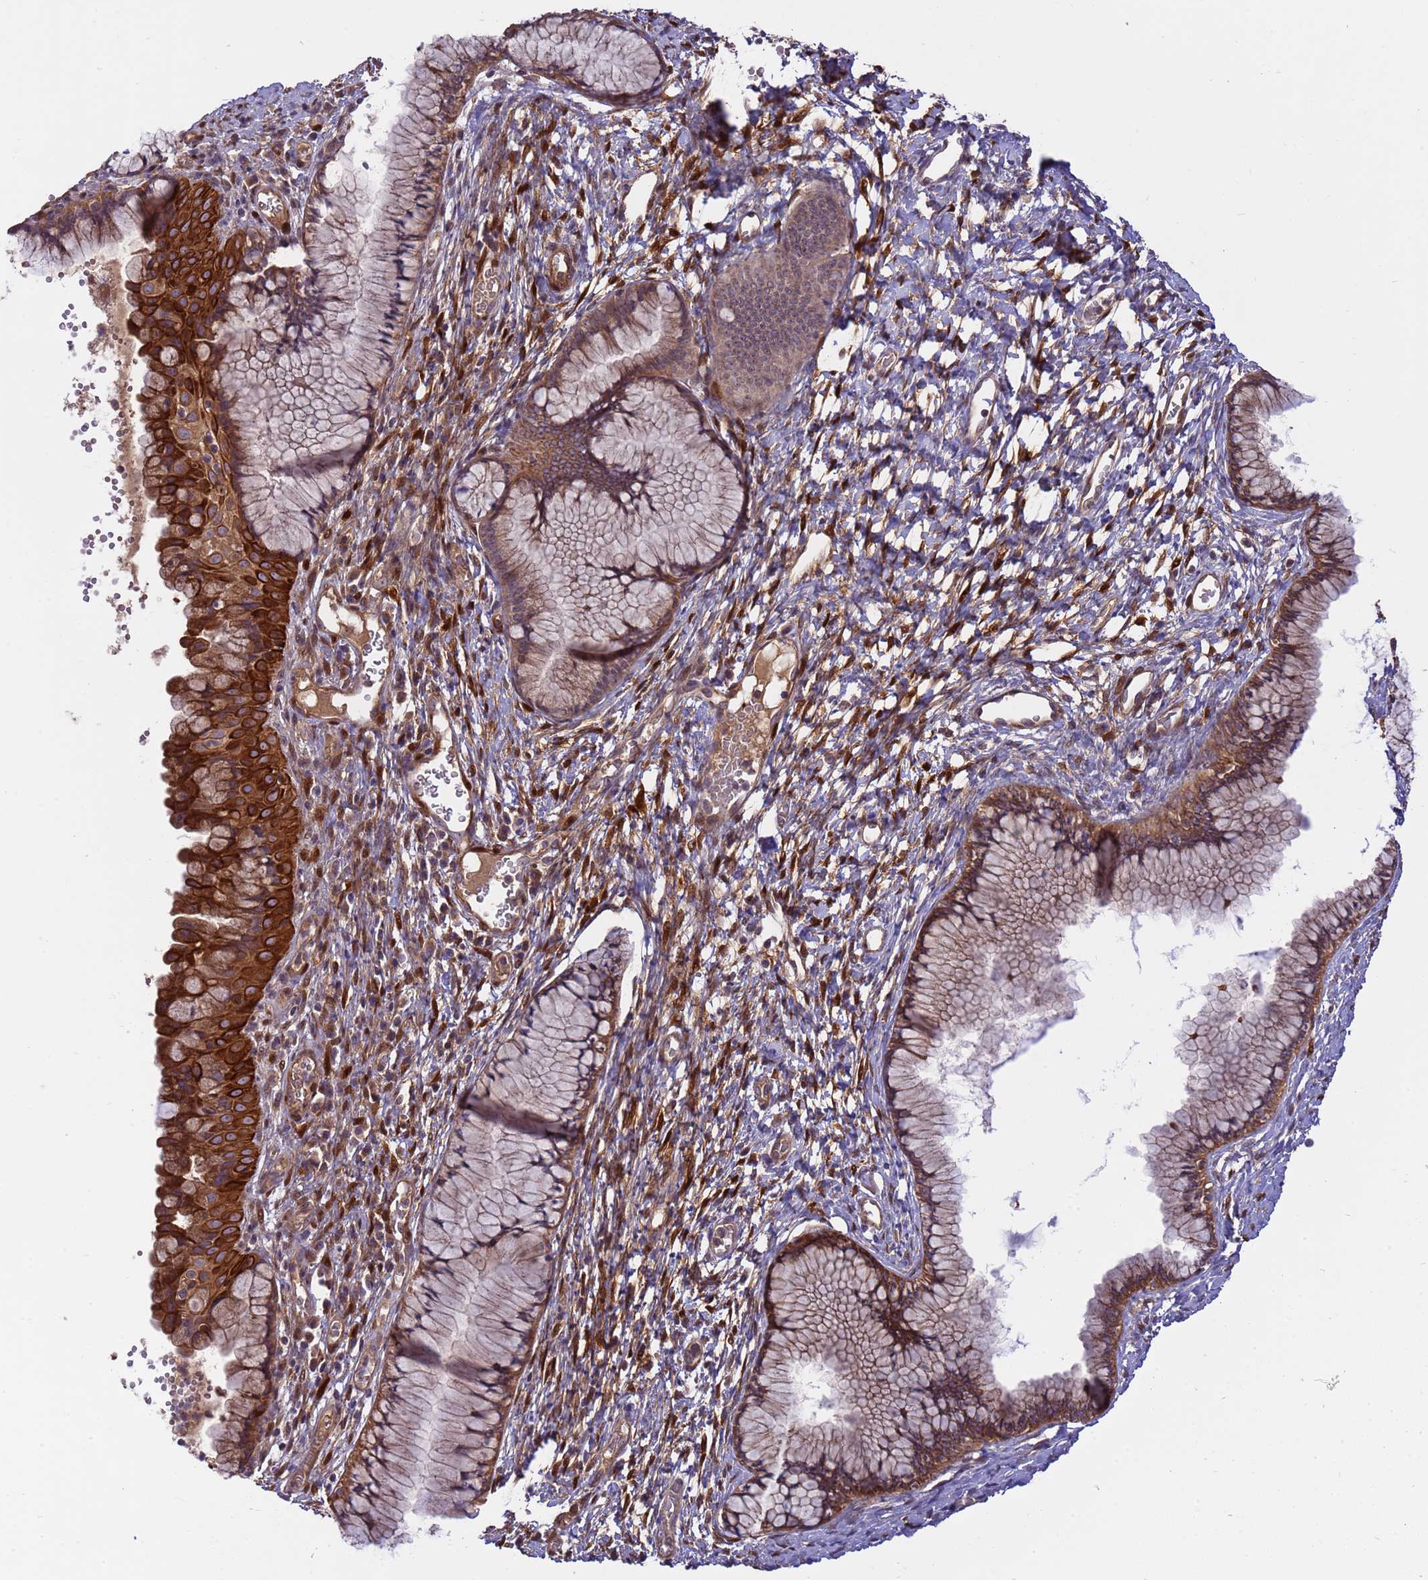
{"staining": {"intensity": "moderate", "quantity": ">75%", "location": "cytoplasmic/membranous"}, "tissue": "cervix", "cell_type": "Glandular cells", "image_type": "normal", "snomed": [{"axis": "morphology", "description": "Normal tissue, NOS"}, {"axis": "topography", "description": "Cervix"}], "caption": "Immunohistochemical staining of benign cervix demonstrates medium levels of moderate cytoplasmic/membranous staining in about >75% of glandular cells.", "gene": "SMCO3", "patient": {"sex": "female", "age": 42}}